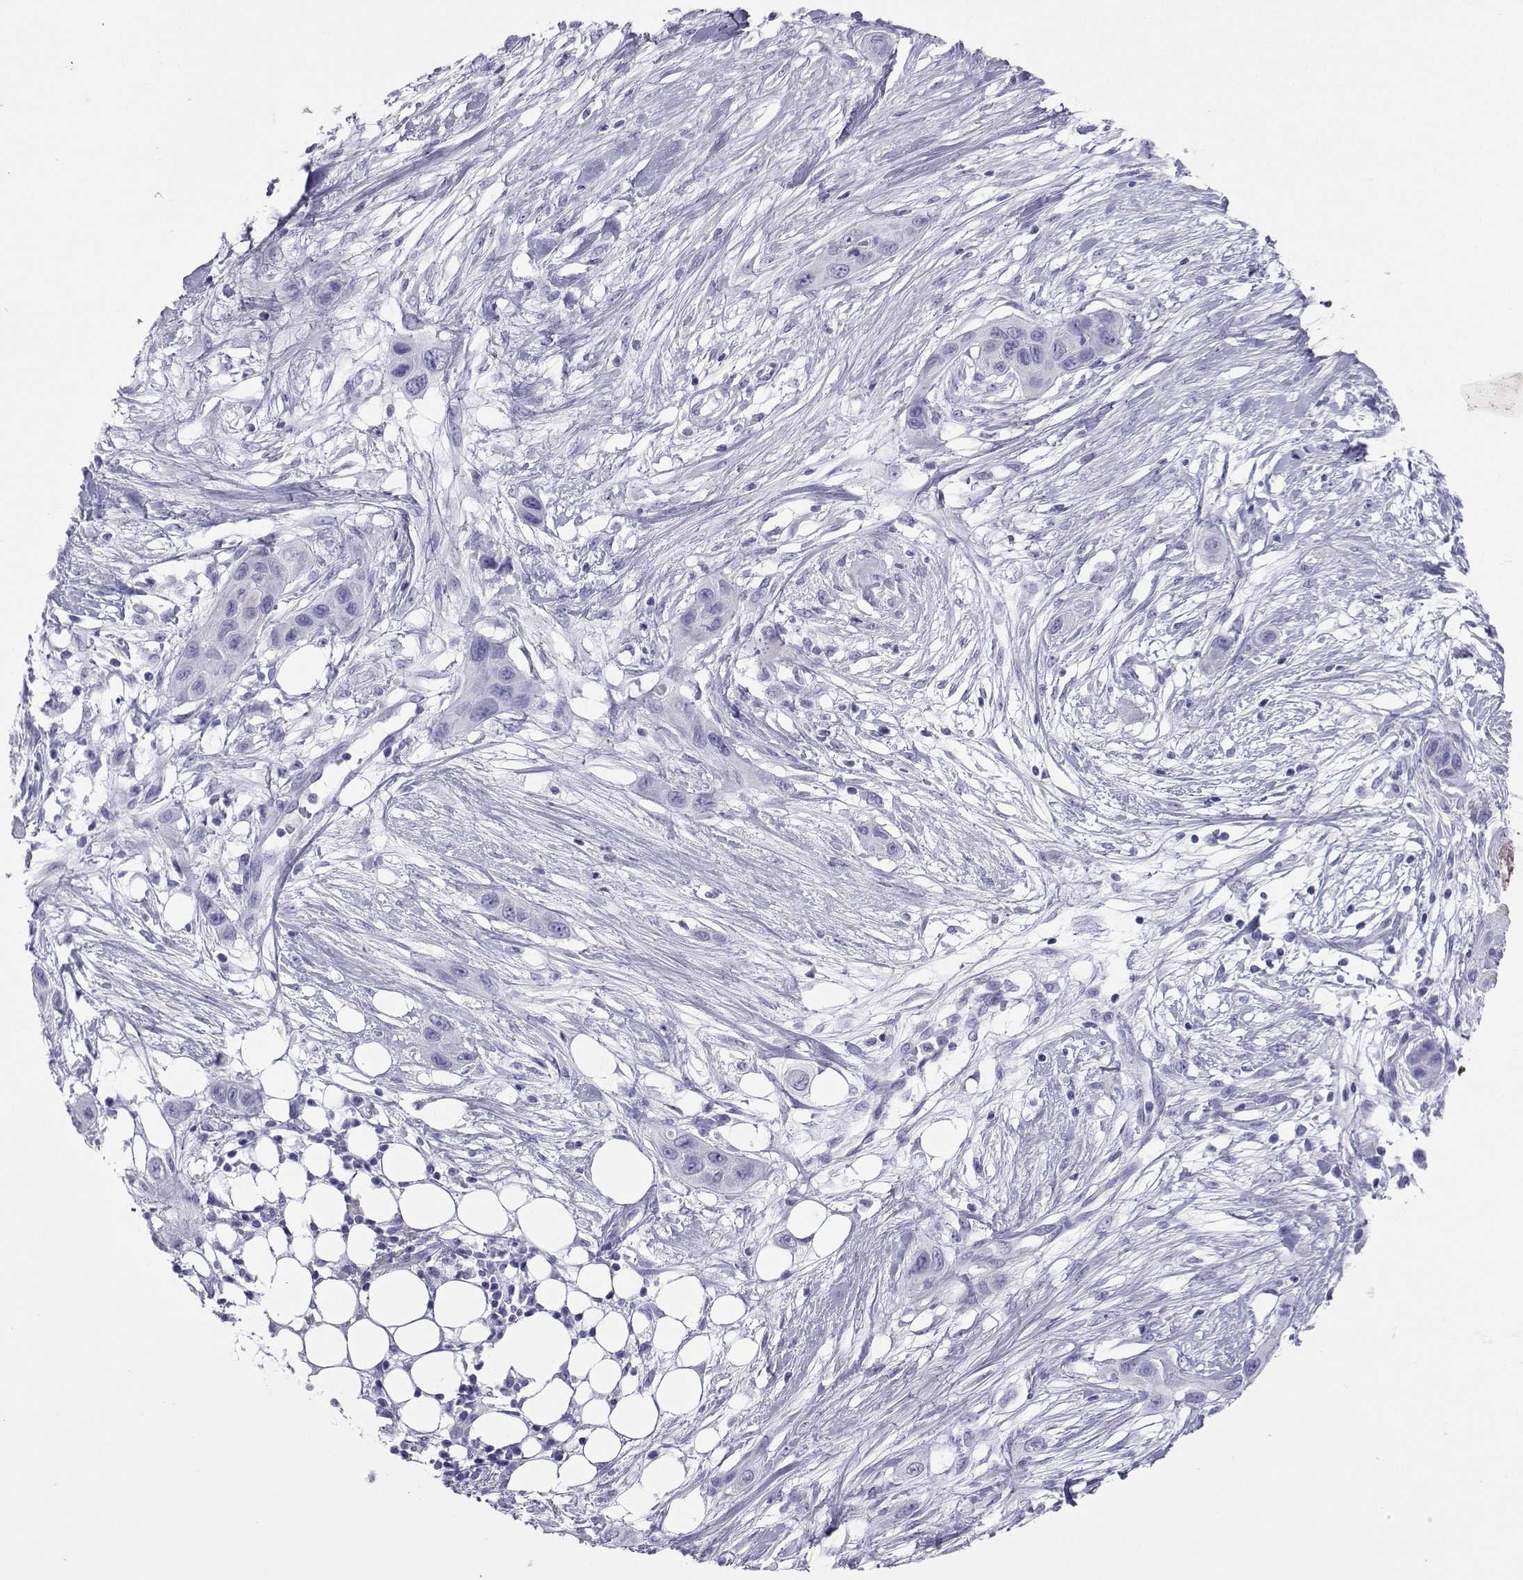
{"staining": {"intensity": "negative", "quantity": "none", "location": "none"}, "tissue": "skin cancer", "cell_type": "Tumor cells", "image_type": "cancer", "snomed": [{"axis": "morphology", "description": "Squamous cell carcinoma, NOS"}, {"axis": "topography", "description": "Skin"}], "caption": "Skin cancer stained for a protein using immunohistochemistry exhibits no positivity tumor cells.", "gene": "LORICRIN", "patient": {"sex": "male", "age": 79}}